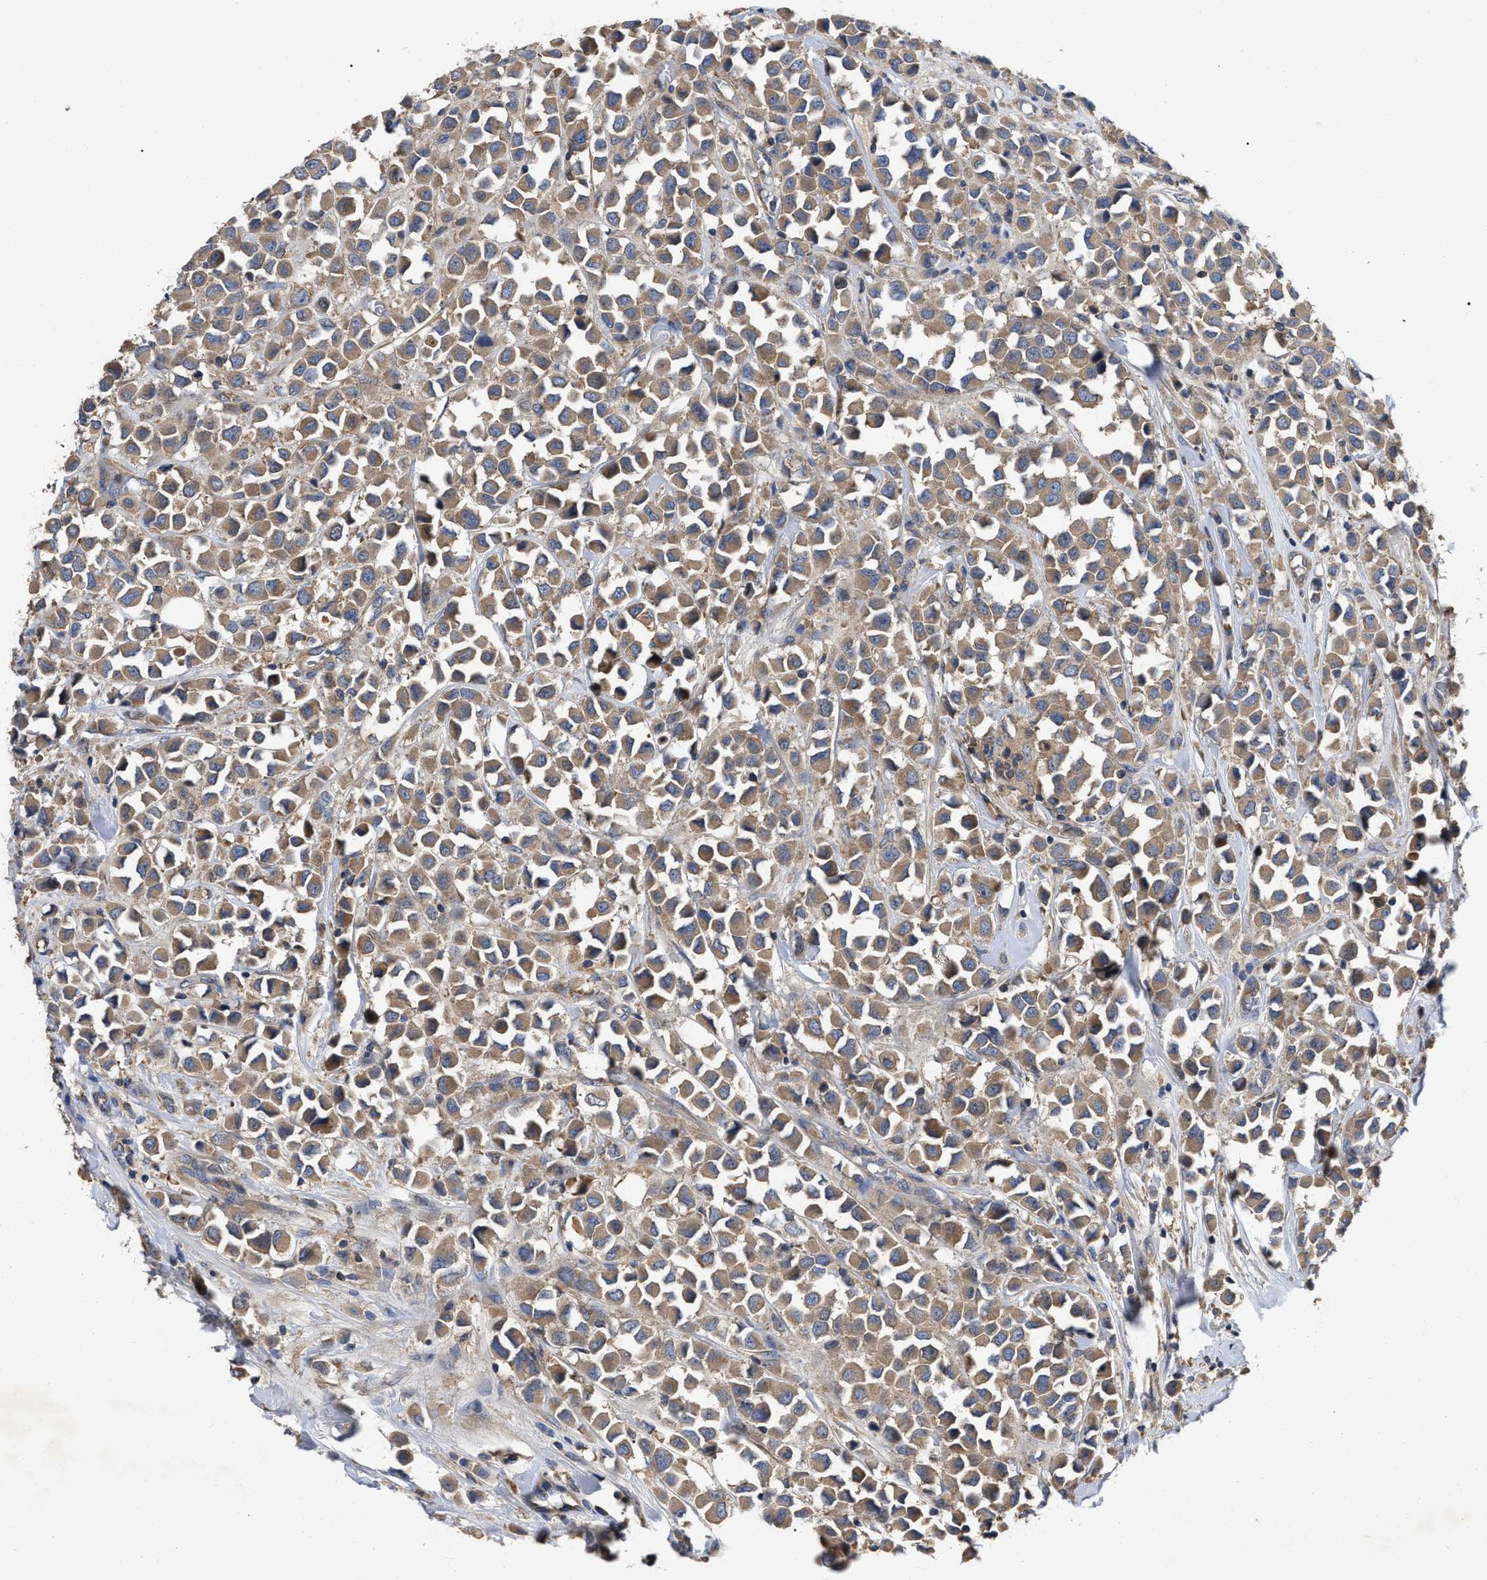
{"staining": {"intensity": "moderate", "quantity": ">75%", "location": "cytoplasmic/membranous"}, "tissue": "breast cancer", "cell_type": "Tumor cells", "image_type": "cancer", "snomed": [{"axis": "morphology", "description": "Duct carcinoma"}, {"axis": "topography", "description": "Breast"}], "caption": "DAB immunohistochemical staining of breast cancer displays moderate cytoplasmic/membranous protein staining in about >75% of tumor cells.", "gene": "RAP1GDS1", "patient": {"sex": "female", "age": 61}}